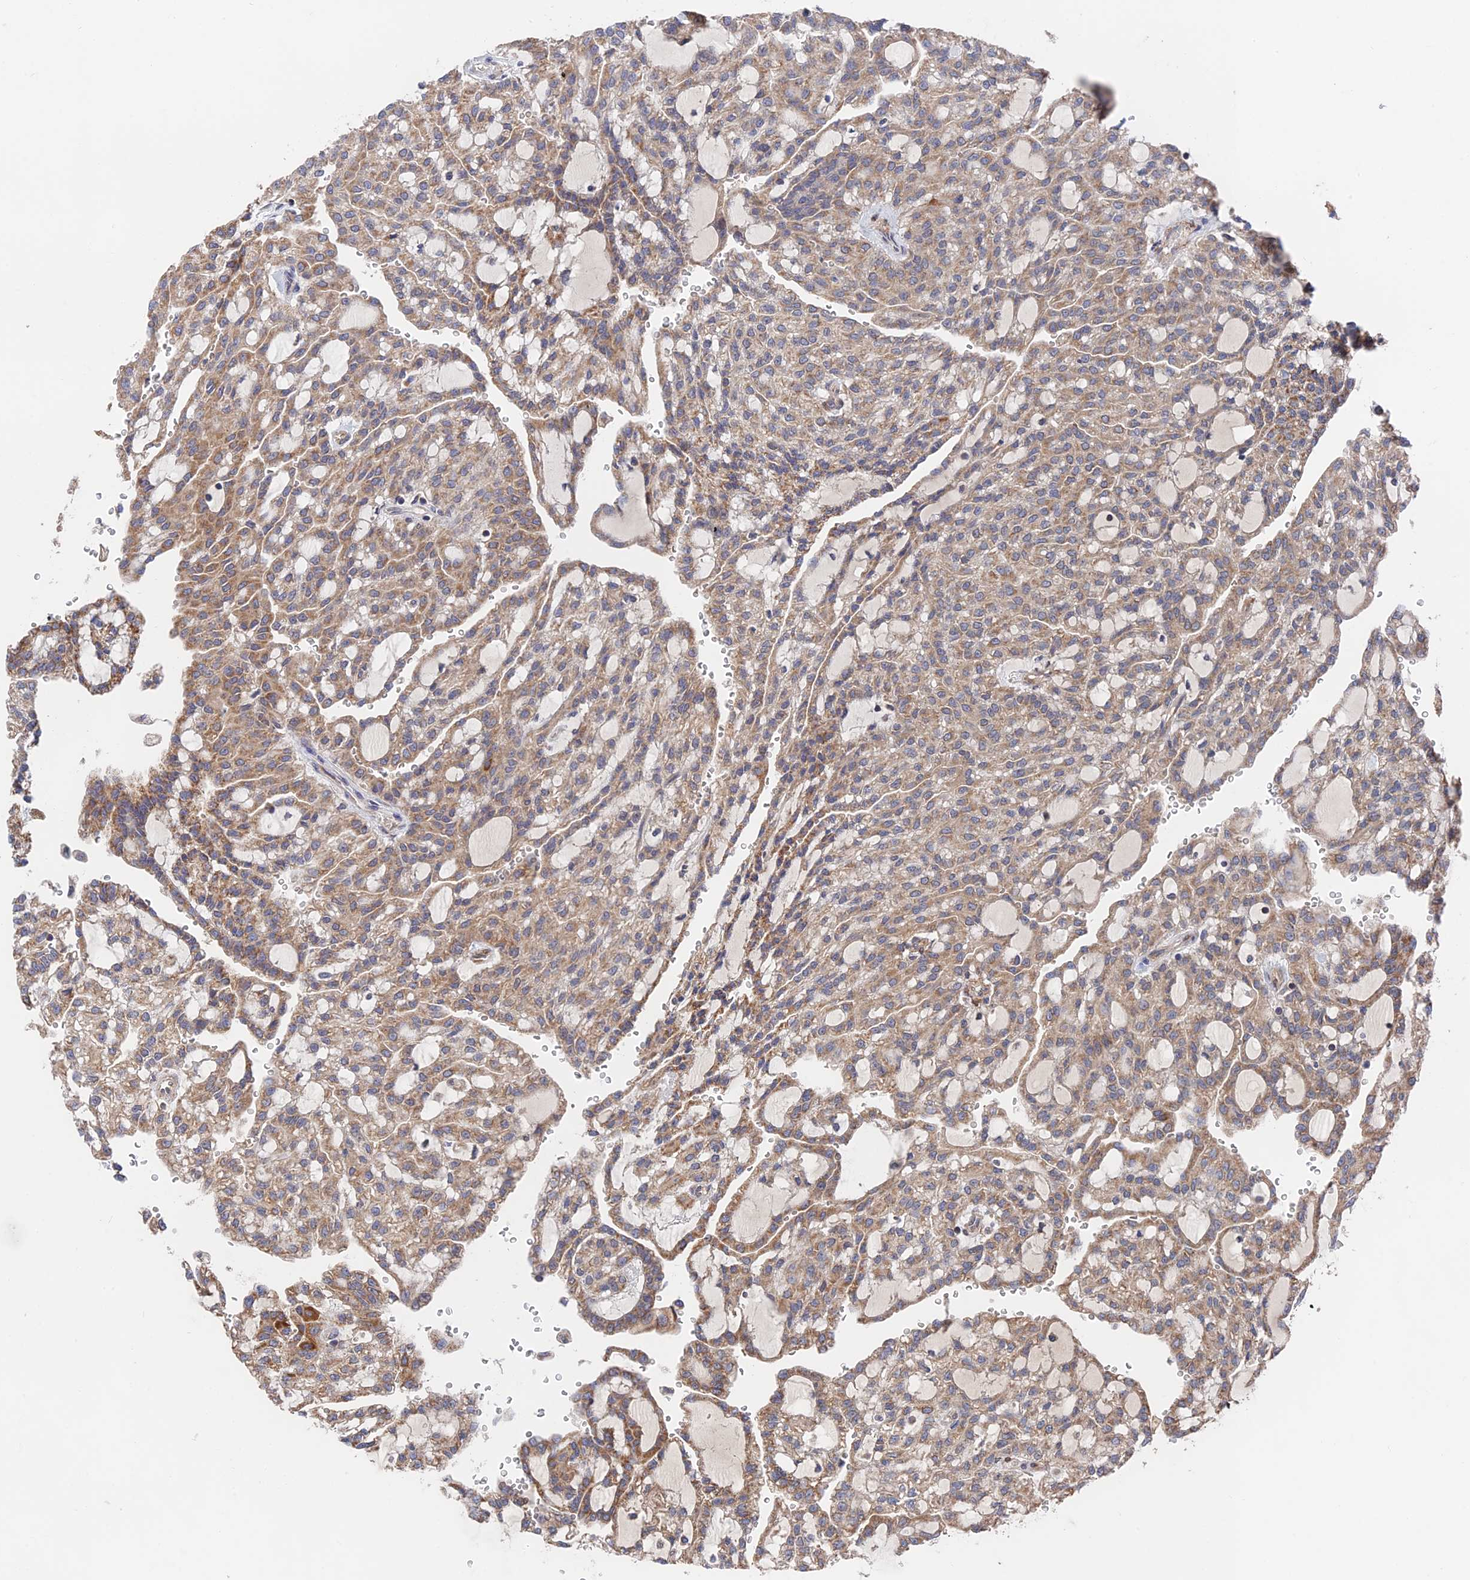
{"staining": {"intensity": "moderate", "quantity": ">75%", "location": "cytoplasmic/membranous"}, "tissue": "renal cancer", "cell_type": "Tumor cells", "image_type": "cancer", "snomed": [{"axis": "morphology", "description": "Adenocarcinoma, NOS"}, {"axis": "topography", "description": "Kidney"}], "caption": "This photomicrograph shows renal adenocarcinoma stained with IHC to label a protein in brown. The cytoplasmic/membranous of tumor cells show moderate positivity for the protein. Nuclei are counter-stained blue.", "gene": "ZNF320", "patient": {"sex": "male", "age": 63}}